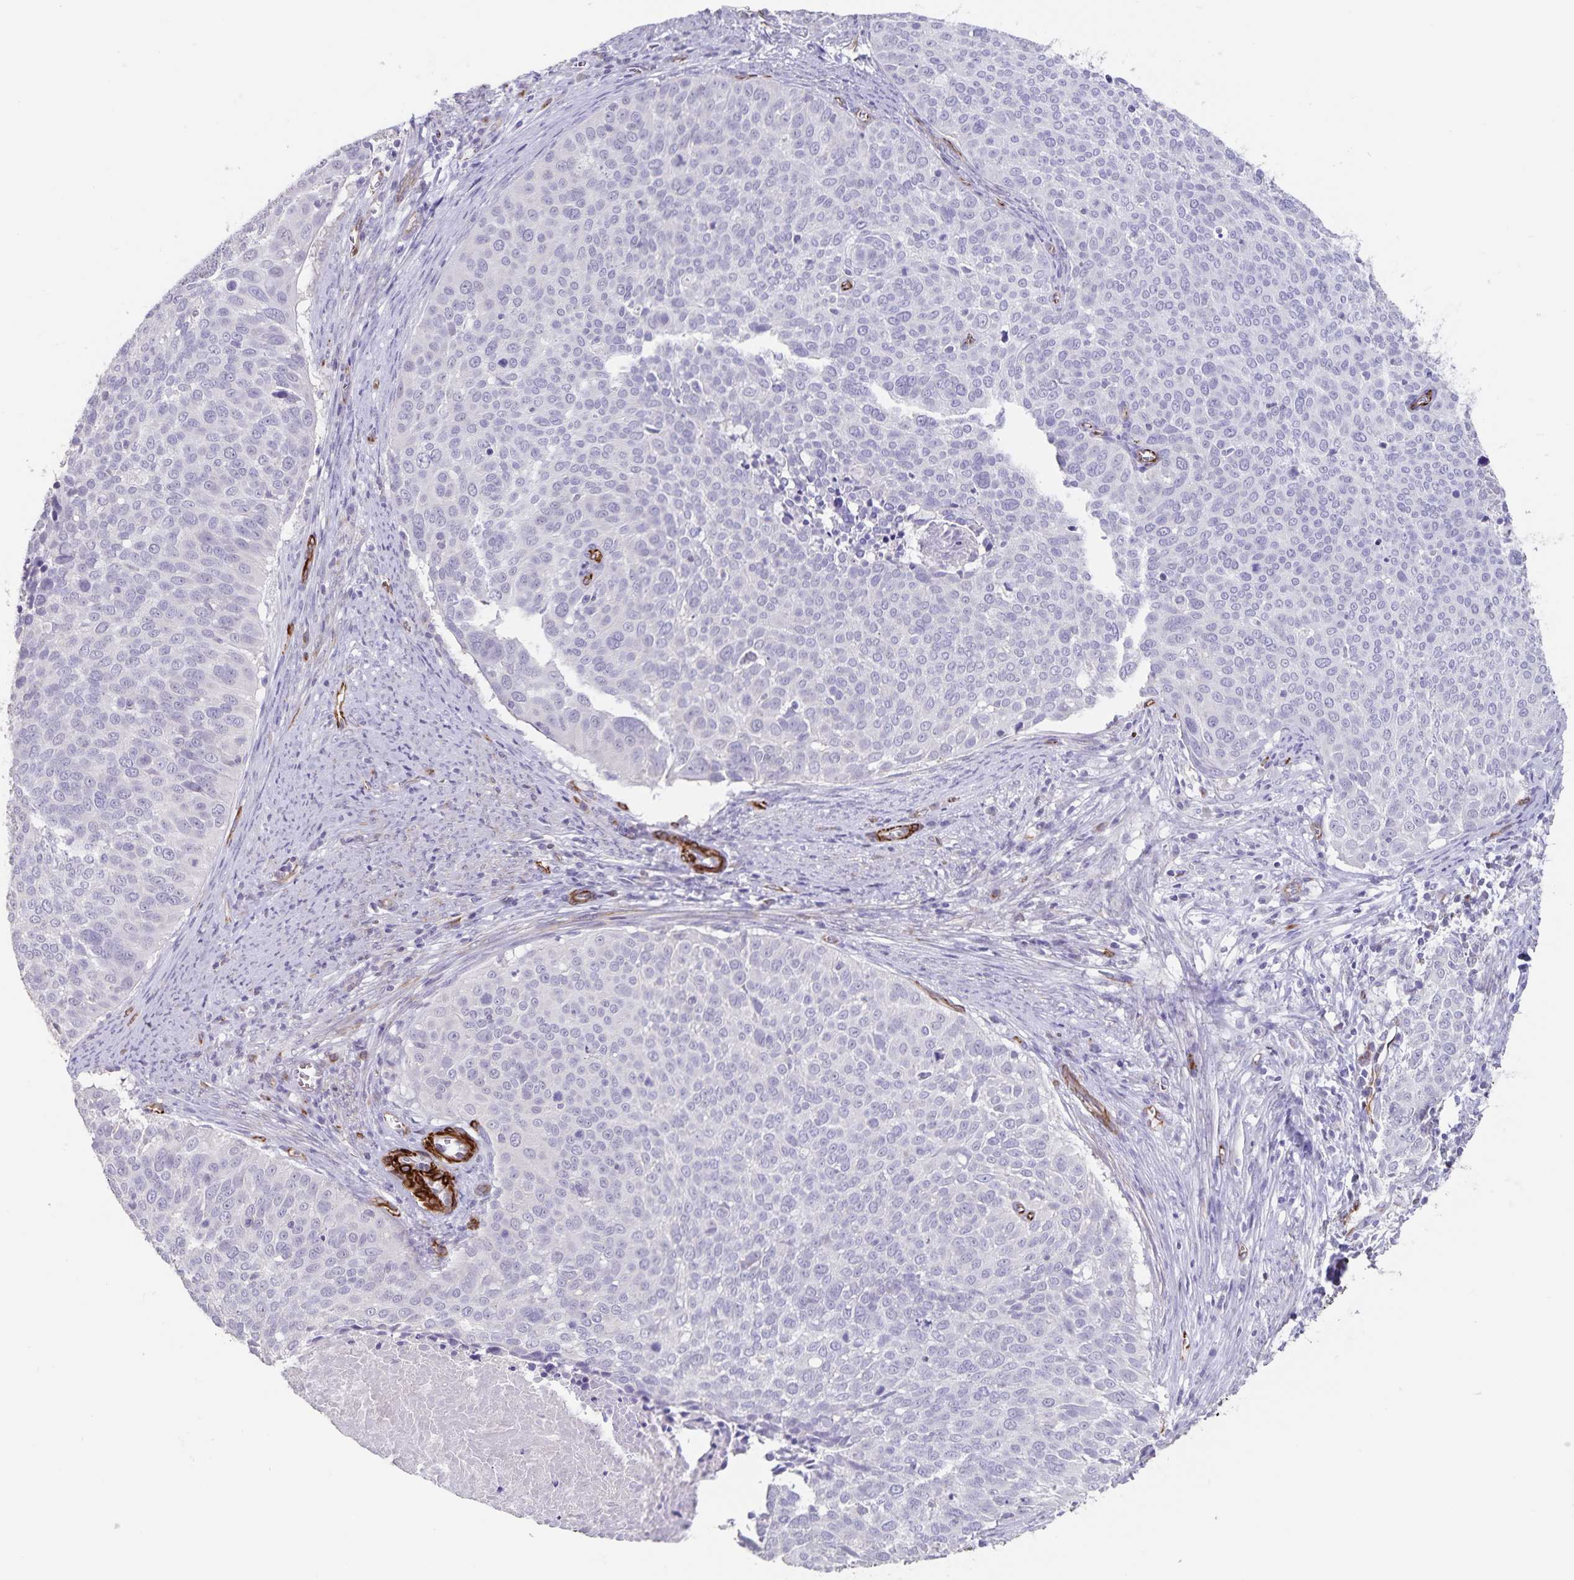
{"staining": {"intensity": "negative", "quantity": "none", "location": "none"}, "tissue": "cervical cancer", "cell_type": "Tumor cells", "image_type": "cancer", "snomed": [{"axis": "morphology", "description": "Squamous cell carcinoma, NOS"}, {"axis": "topography", "description": "Cervix"}], "caption": "The immunohistochemistry image has no significant staining in tumor cells of cervical cancer tissue.", "gene": "SYNM", "patient": {"sex": "female", "age": 39}}